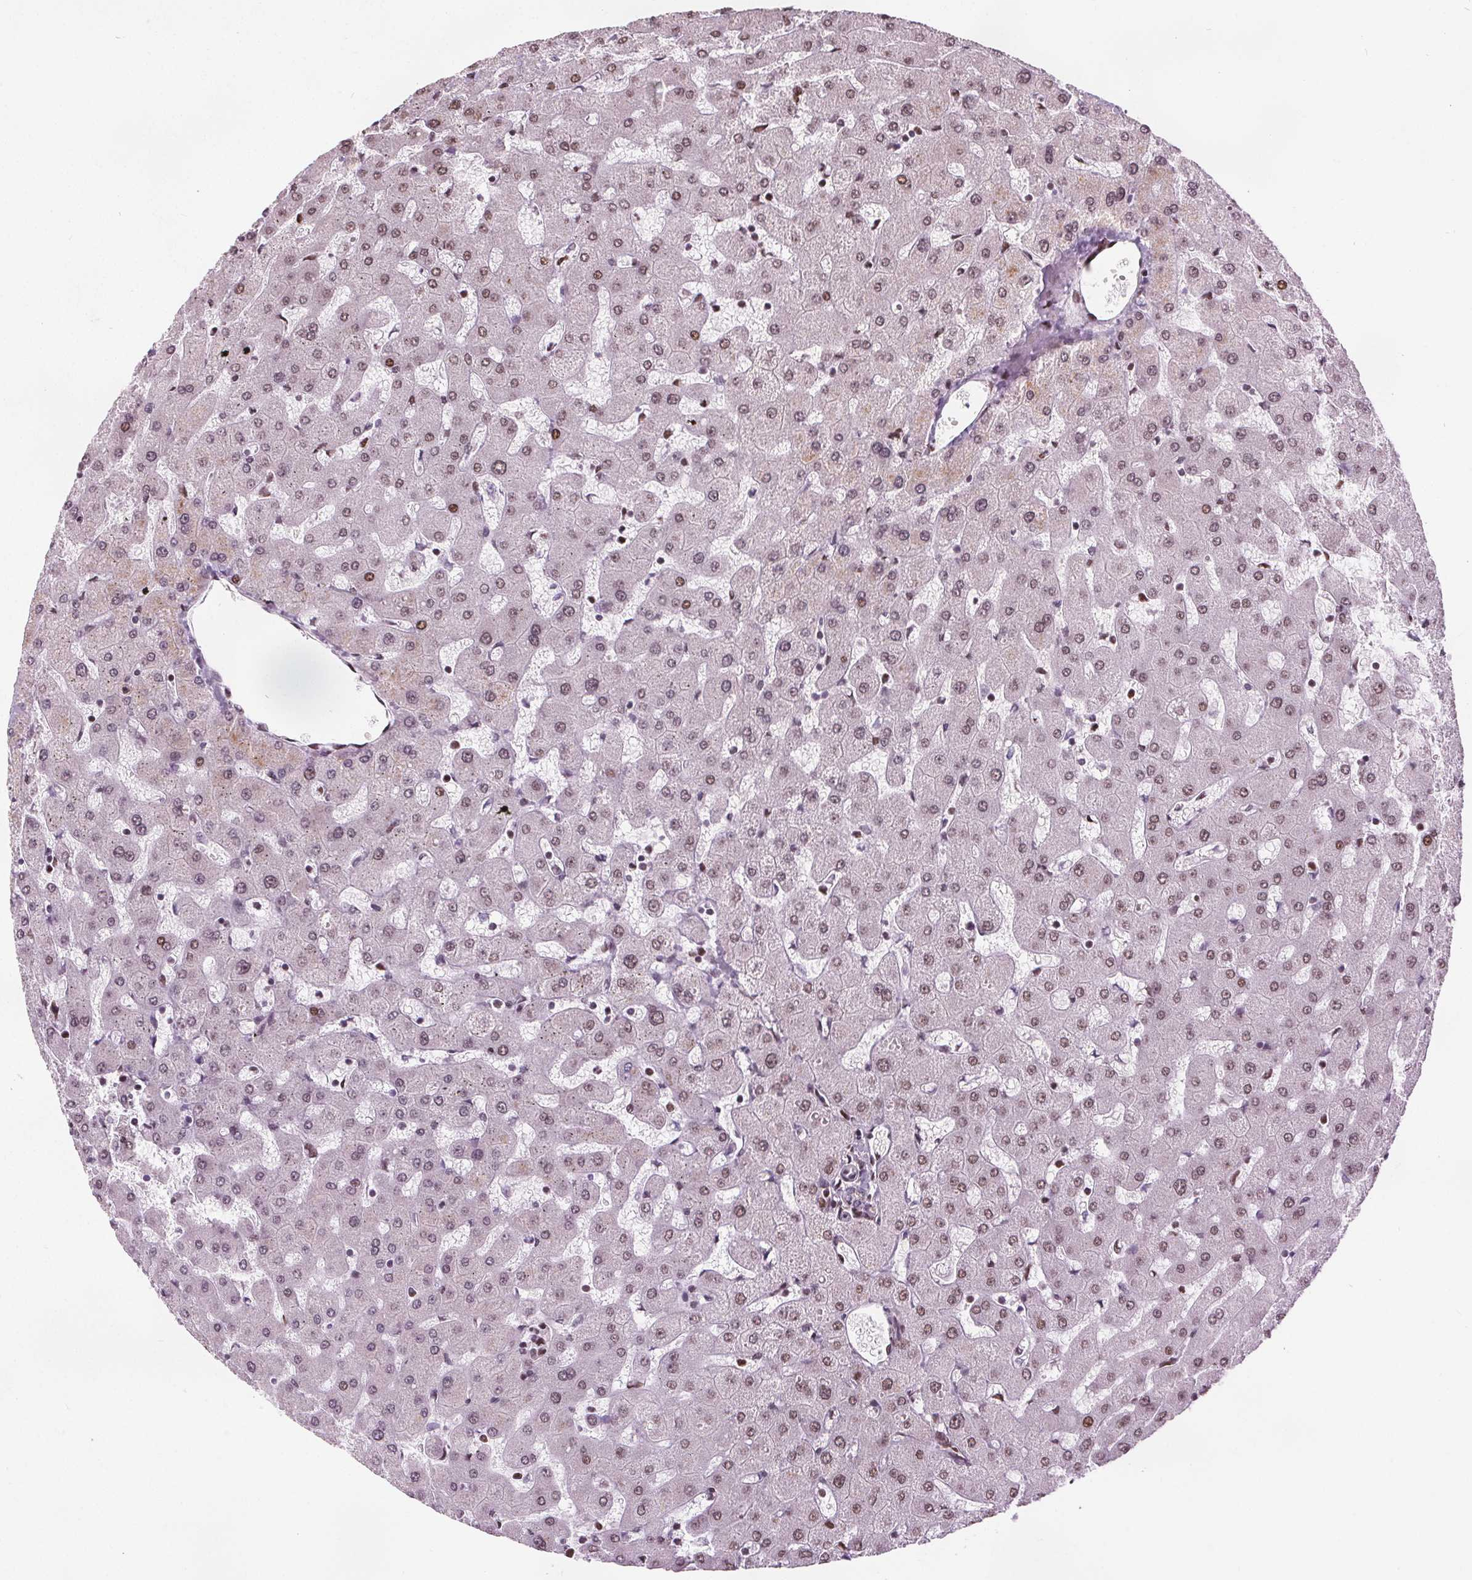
{"staining": {"intensity": "weak", "quantity": "25%-75%", "location": "nuclear"}, "tissue": "liver", "cell_type": "Cholangiocytes", "image_type": "normal", "snomed": [{"axis": "morphology", "description": "Normal tissue, NOS"}, {"axis": "topography", "description": "Liver"}], "caption": "A brown stain highlights weak nuclear expression of a protein in cholangiocytes of benign liver. The staining is performed using DAB (3,3'-diaminobenzidine) brown chromogen to label protein expression. The nuclei are counter-stained blue using hematoxylin.", "gene": "ISLR2", "patient": {"sex": "female", "age": 63}}